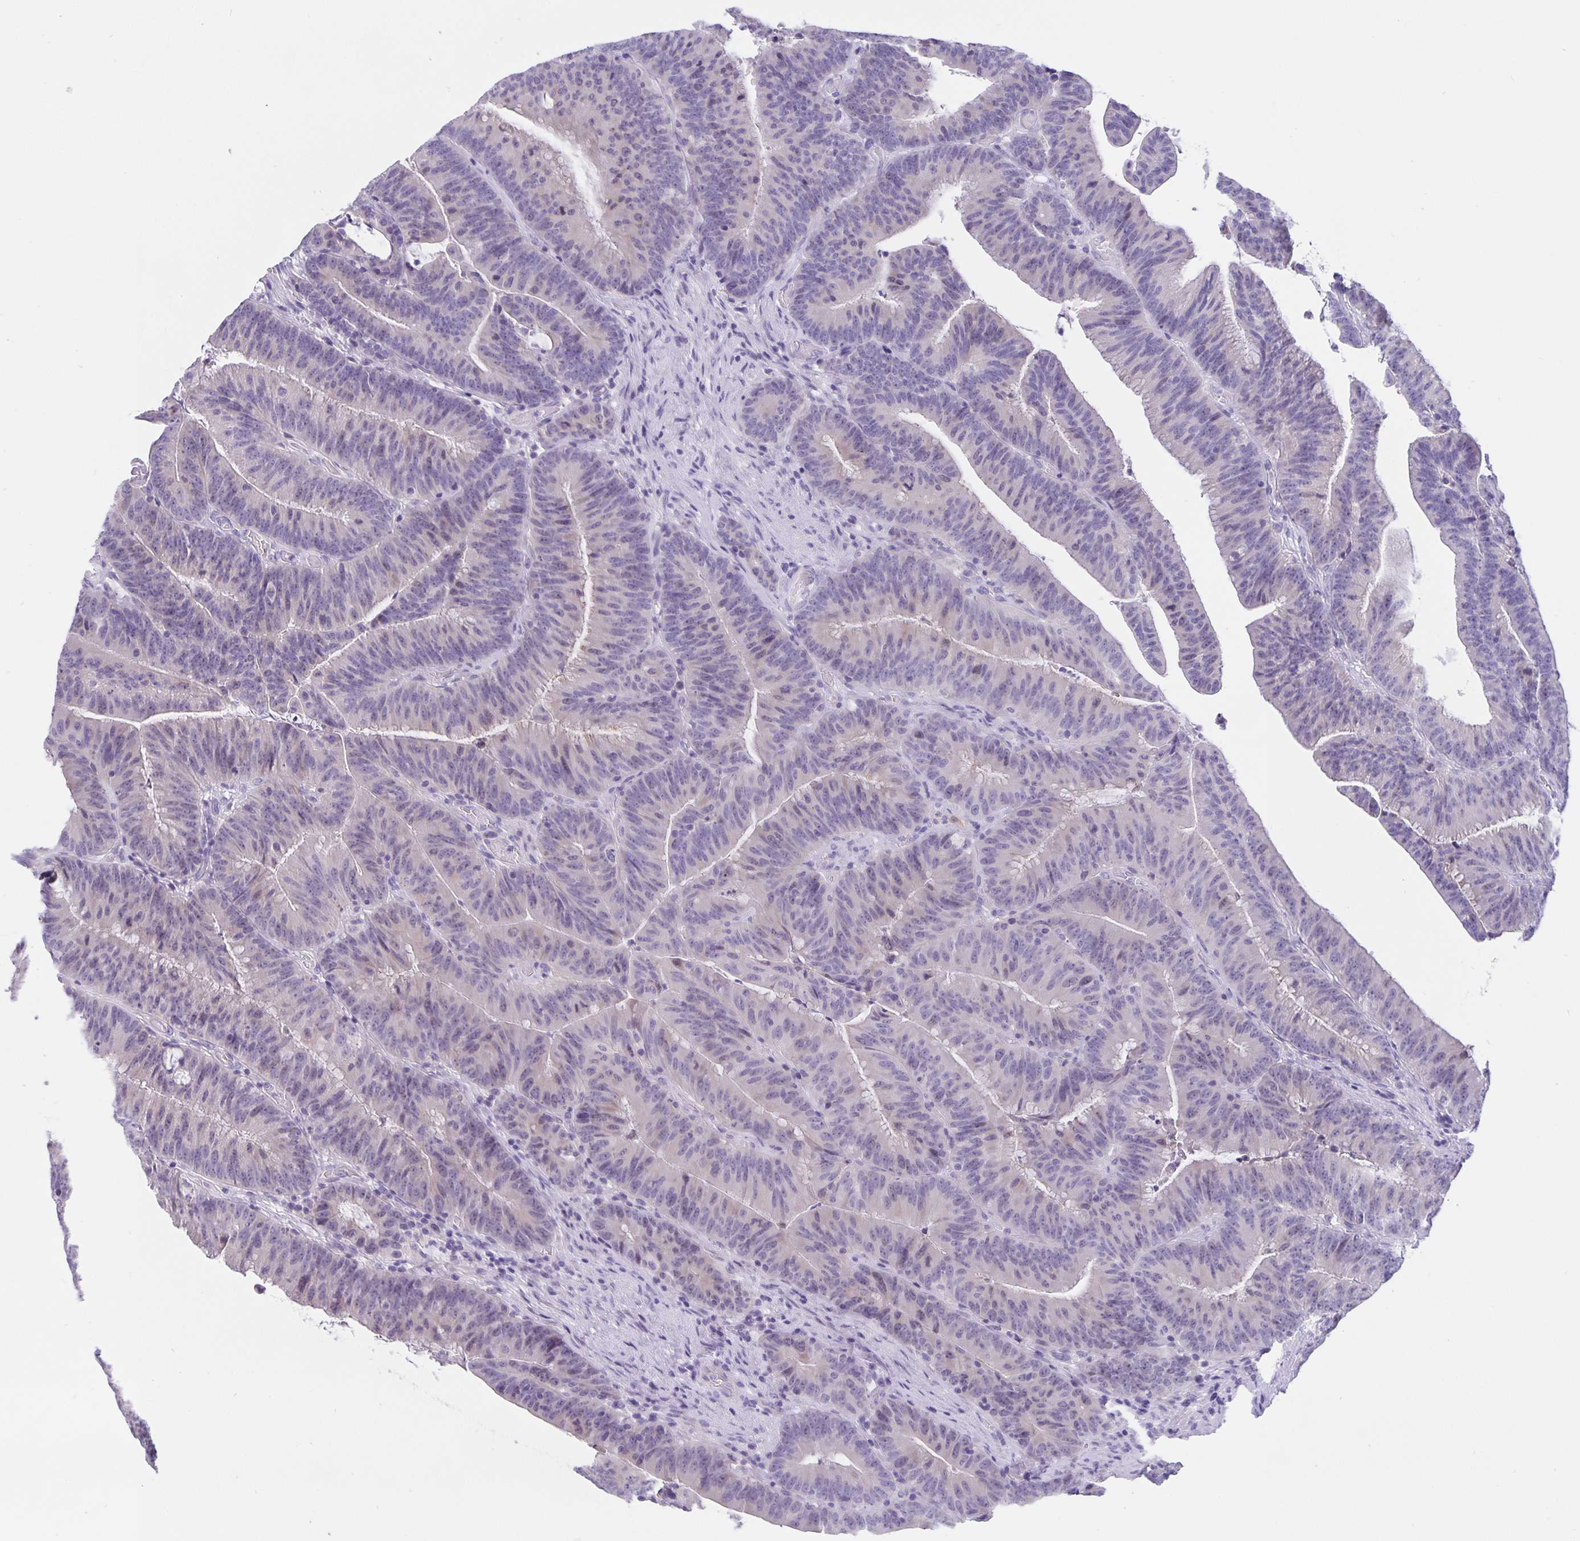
{"staining": {"intensity": "negative", "quantity": "none", "location": "none"}, "tissue": "colorectal cancer", "cell_type": "Tumor cells", "image_type": "cancer", "snomed": [{"axis": "morphology", "description": "Adenocarcinoma, NOS"}, {"axis": "topography", "description": "Colon"}], "caption": "Tumor cells show no significant protein expression in adenocarcinoma (colorectal).", "gene": "ERMN", "patient": {"sex": "female", "age": 78}}